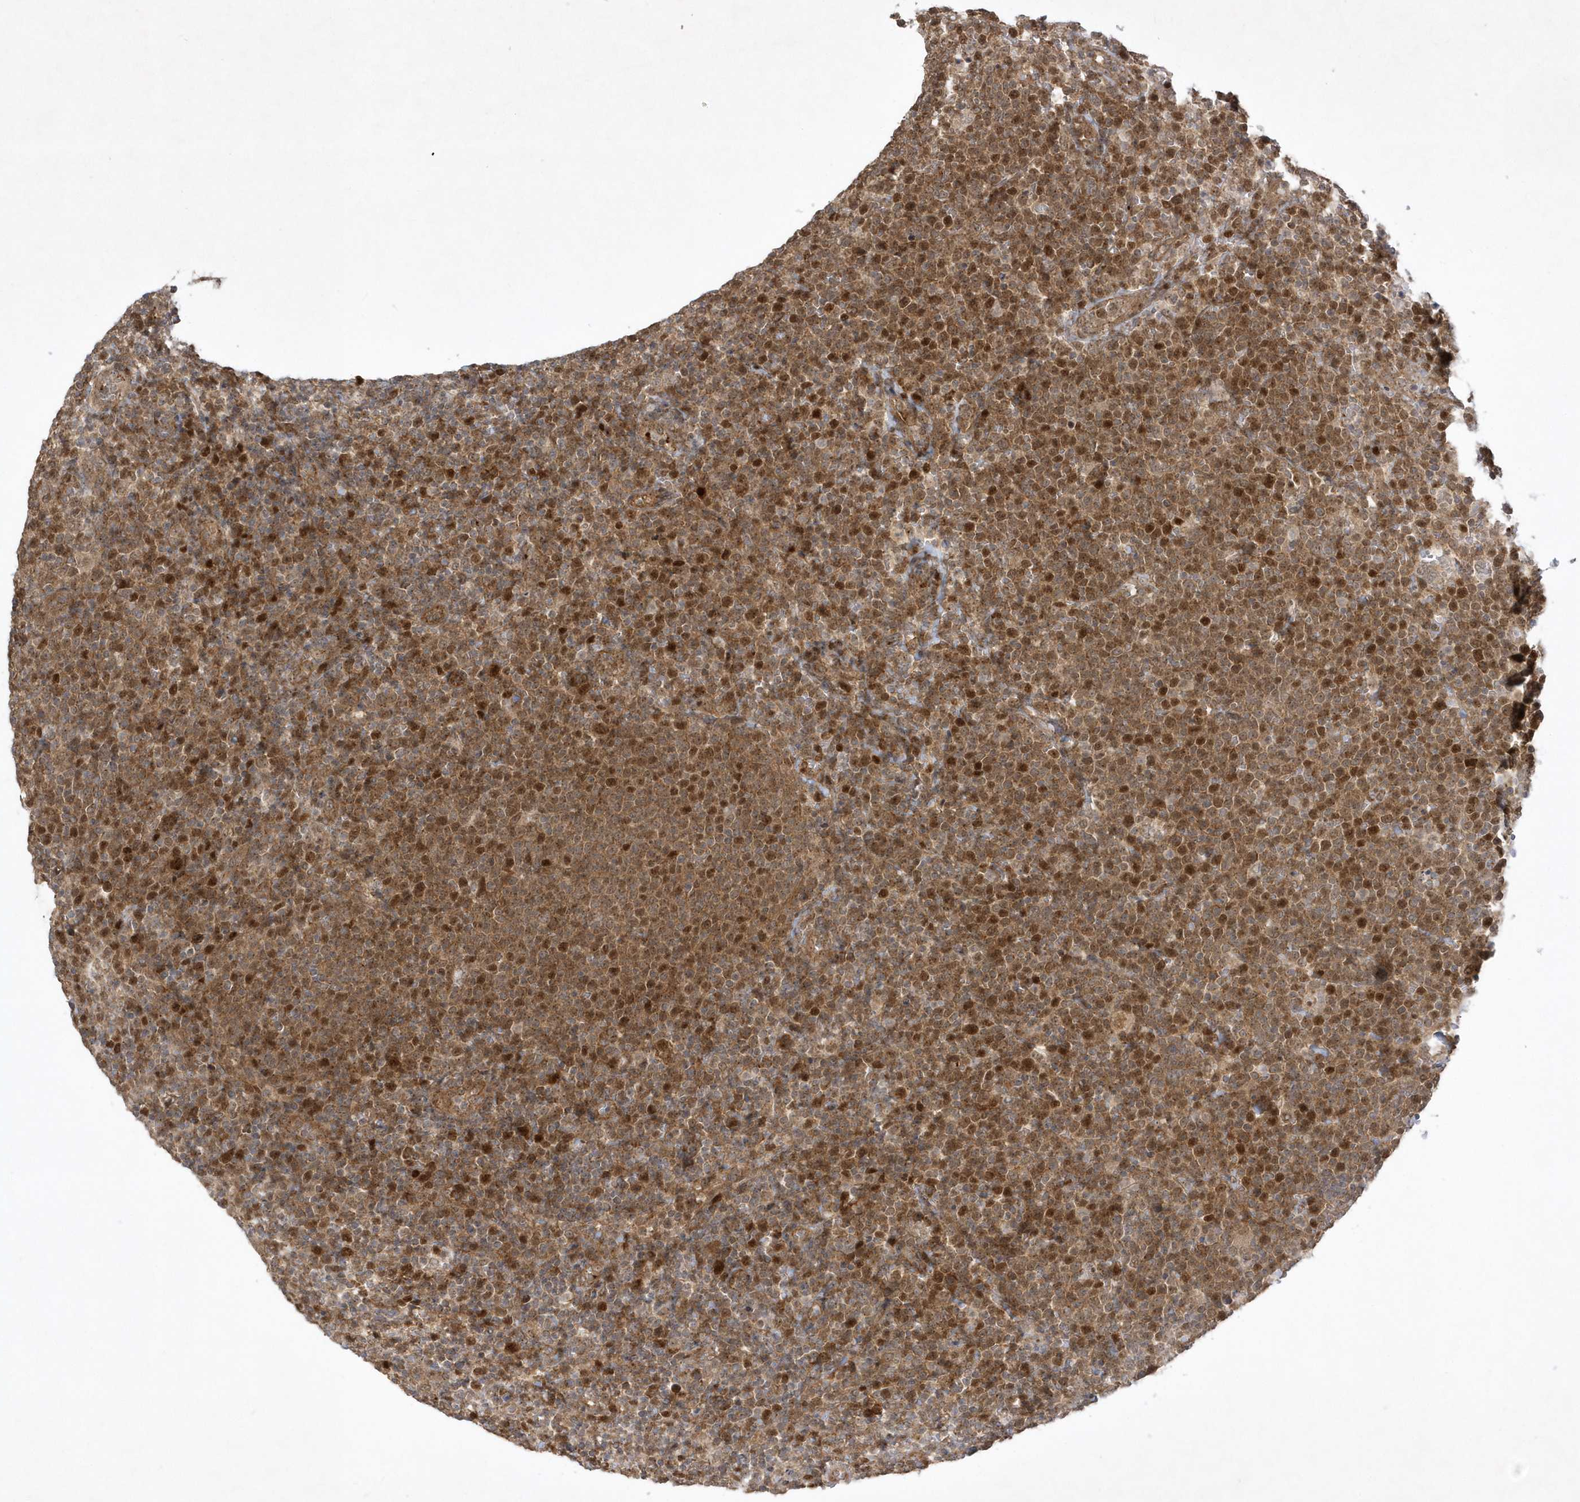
{"staining": {"intensity": "moderate", "quantity": ">75%", "location": "cytoplasmic/membranous,nuclear"}, "tissue": "lymphoma", "cell_type": "Tumor cells", "image_type": "cancer", "snomed": [{"axis": "morphology", "description": "Malignant lymphoma, non-Hodgkin's type, High grade"}, {"axis": "topography", "description": "Lymph node"}], "caption": "IHC of human malignant lymphoma, non-Hodgkin's type (high-grade) exhibits medium levels of moderate cytoplasmic/membranous and nuclear positivity in approximately >75% of tumor cells.", "gene": "NAF1", "patient": {"sex": "male", "age": 61}}